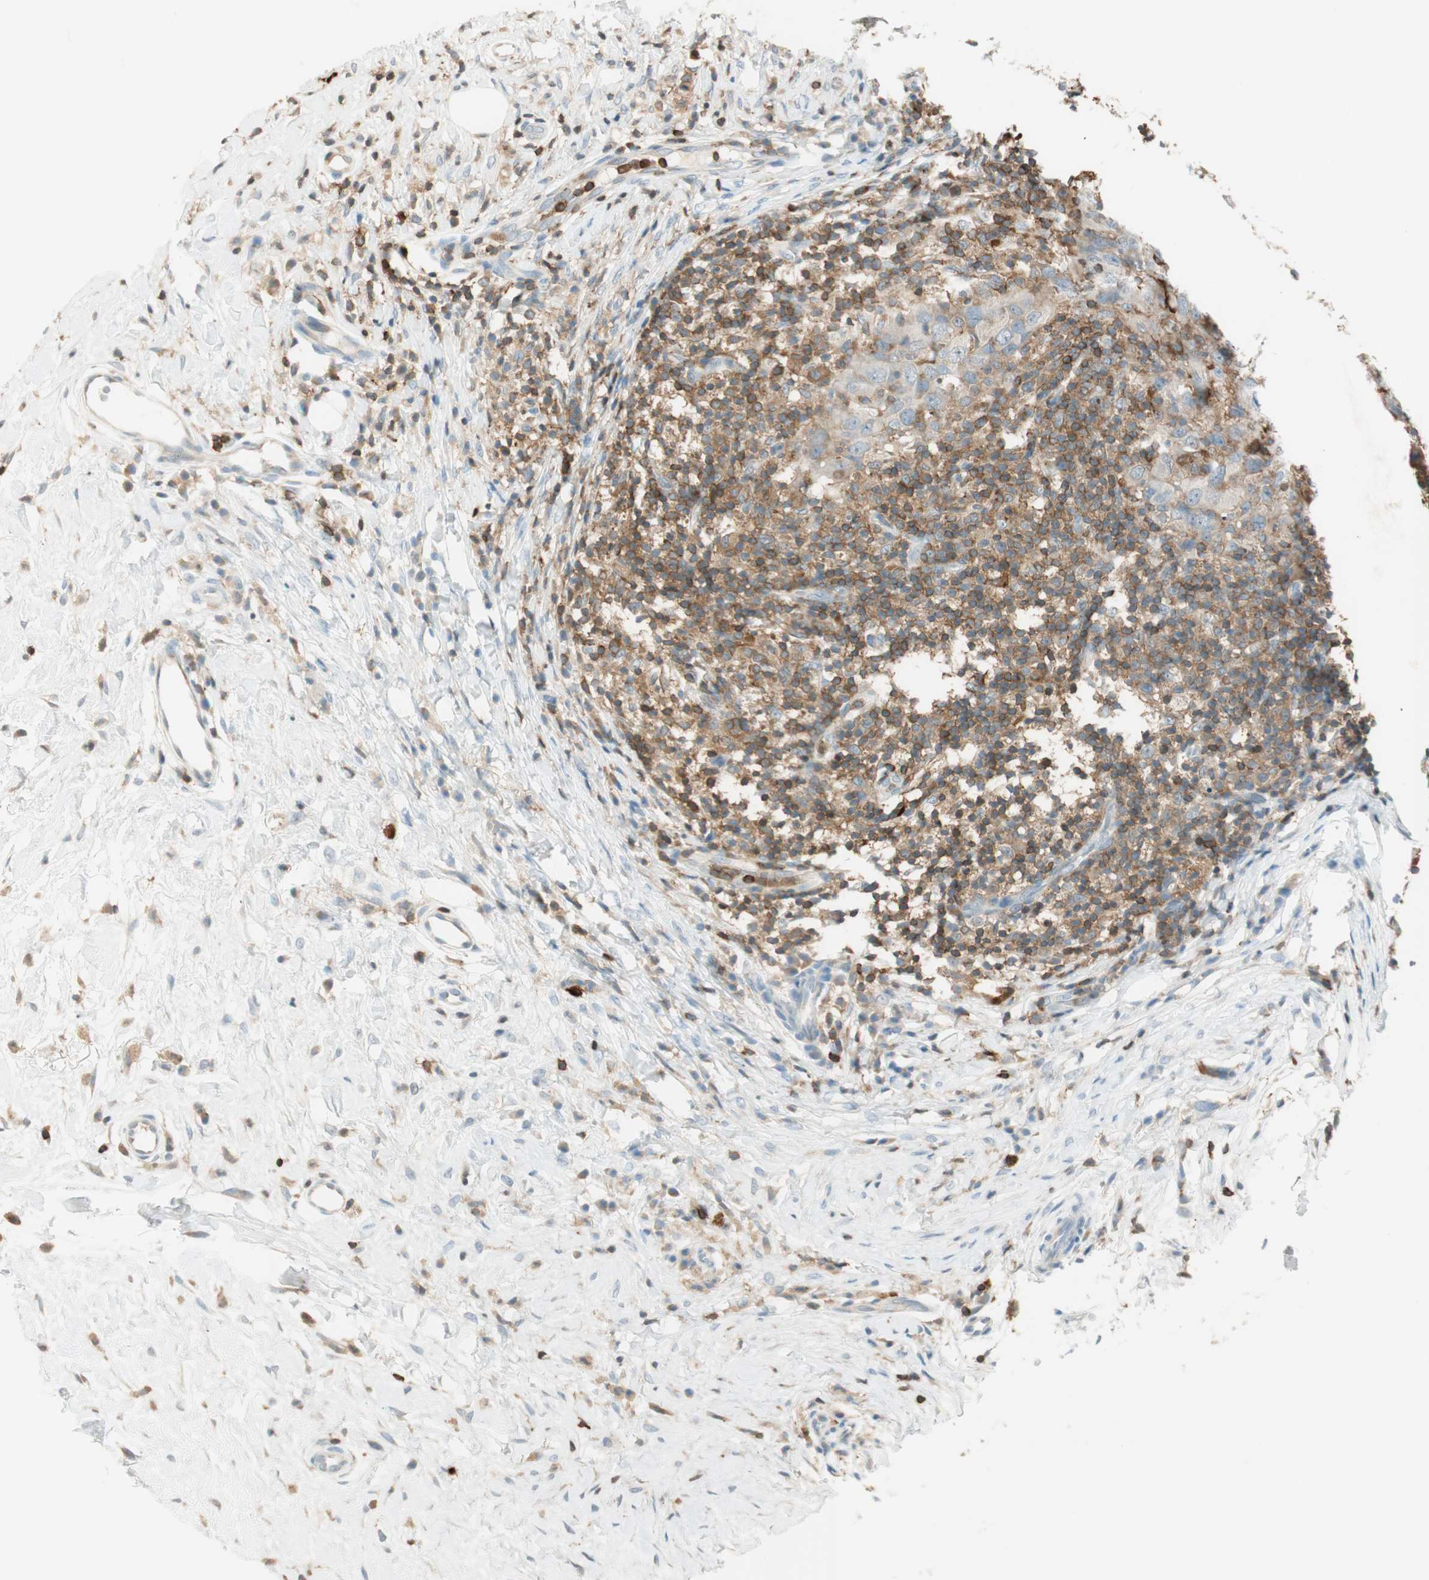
{"staining": {"intensity": "moderate", "quantity": "25%-75%", "location": "cytoplasmic/membranous"}, "tissue": "breast cancer", "cell_type": "Tumor cells", "image_type": "cancer", "snomed": [{"axis": "morphology", "description": "Duct carcinoma"}, {"axis": "topography", "description": "Breast"}], "caption": "Protein expression analysis of human breast cancer reveals moderate cytoplasmic/membranous expression in about 25%-75% of tumor cells.", "gene": "HPGD", "patient": {"sex": "female", "age": 37}}